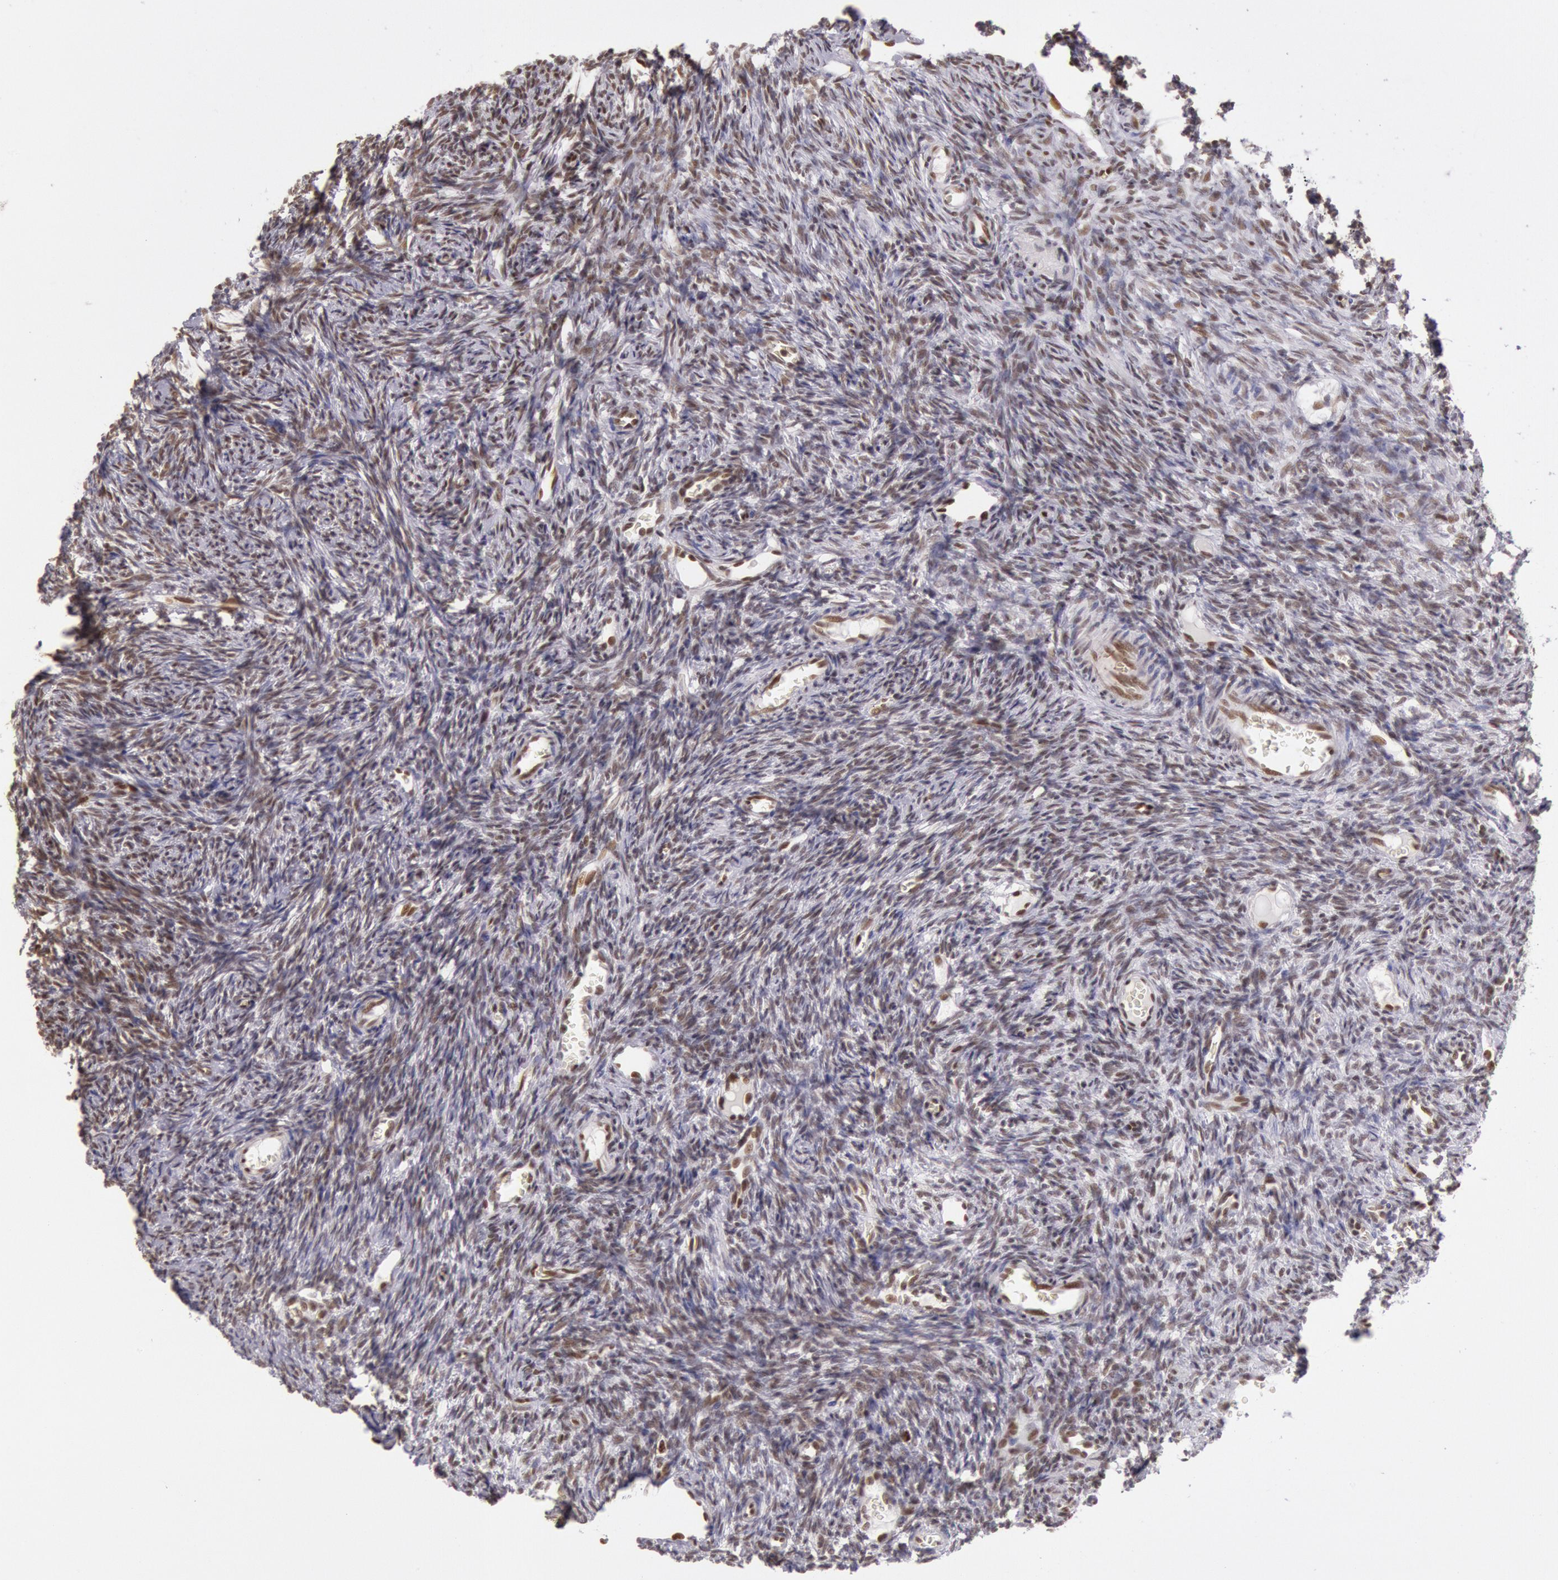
{"staining": {"intensity": "moderate", "quantity": "25%-75%", "location": "nuclear"}, "tissue": "ovary", "cell_type": "Ovarian stroma cells", "image_type": "normal", "snomed": [{"axis": "morphology", "description": "Normal tissue, NOS"}, {"axis": "topography", "description": "Ovary"}], "caption": "The image exhibits a brown stain indicating the presence of a protein in the nuclear of ovarian stroma cells in ovary.", "gene": "ESS2", "patient": {"sex": "female", "age": 27}}